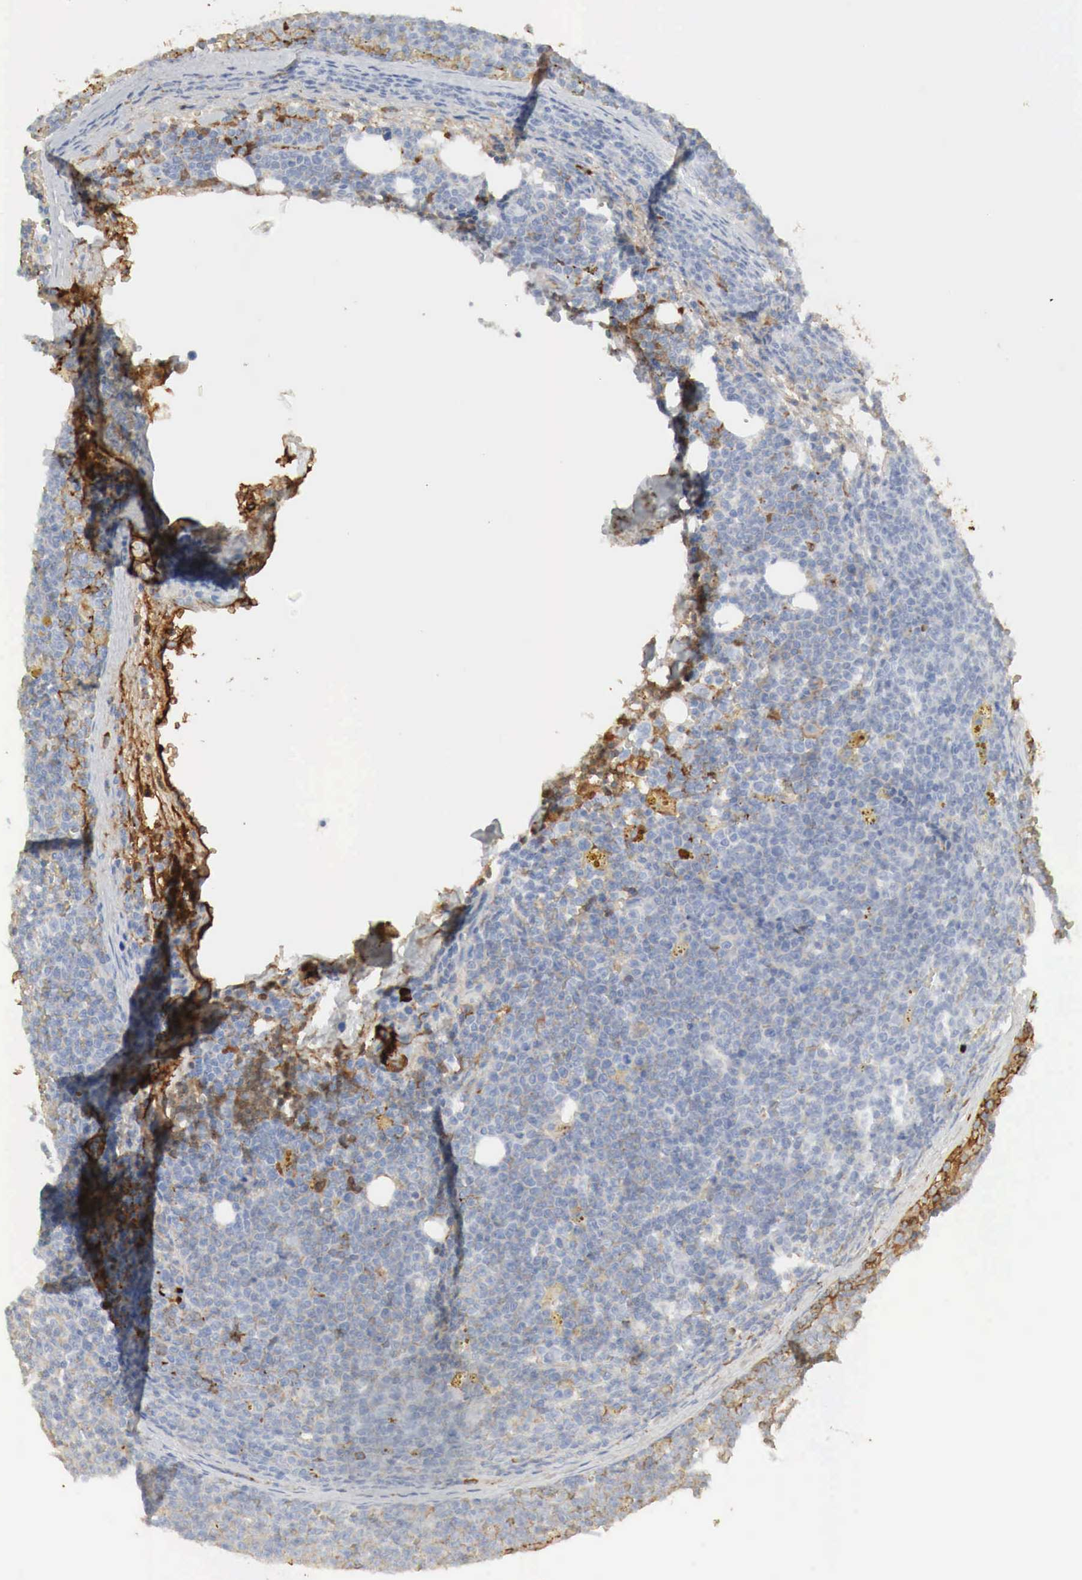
{"staining": {"intensity": "negative", "quantity": "none", "location": "none"}, "tissue": "lymphoma", "cell_type": "Tumor cells", "image_type": "cancer", "snomed": [{"axis": "morphology", "description": "Malignant lymphoma, non-Hodgkin's type, Low grade"}, {"axis": "topography", "description": "Lymph node"}], "caption": "This is an immunohistochemistry micrograph of human low-grade malignant lymphoma, non-Hodgkin's type. There is no positivity in tumor cells.", "gene": "IGLC3", "patient": {"sex": "male", "age": 50}}